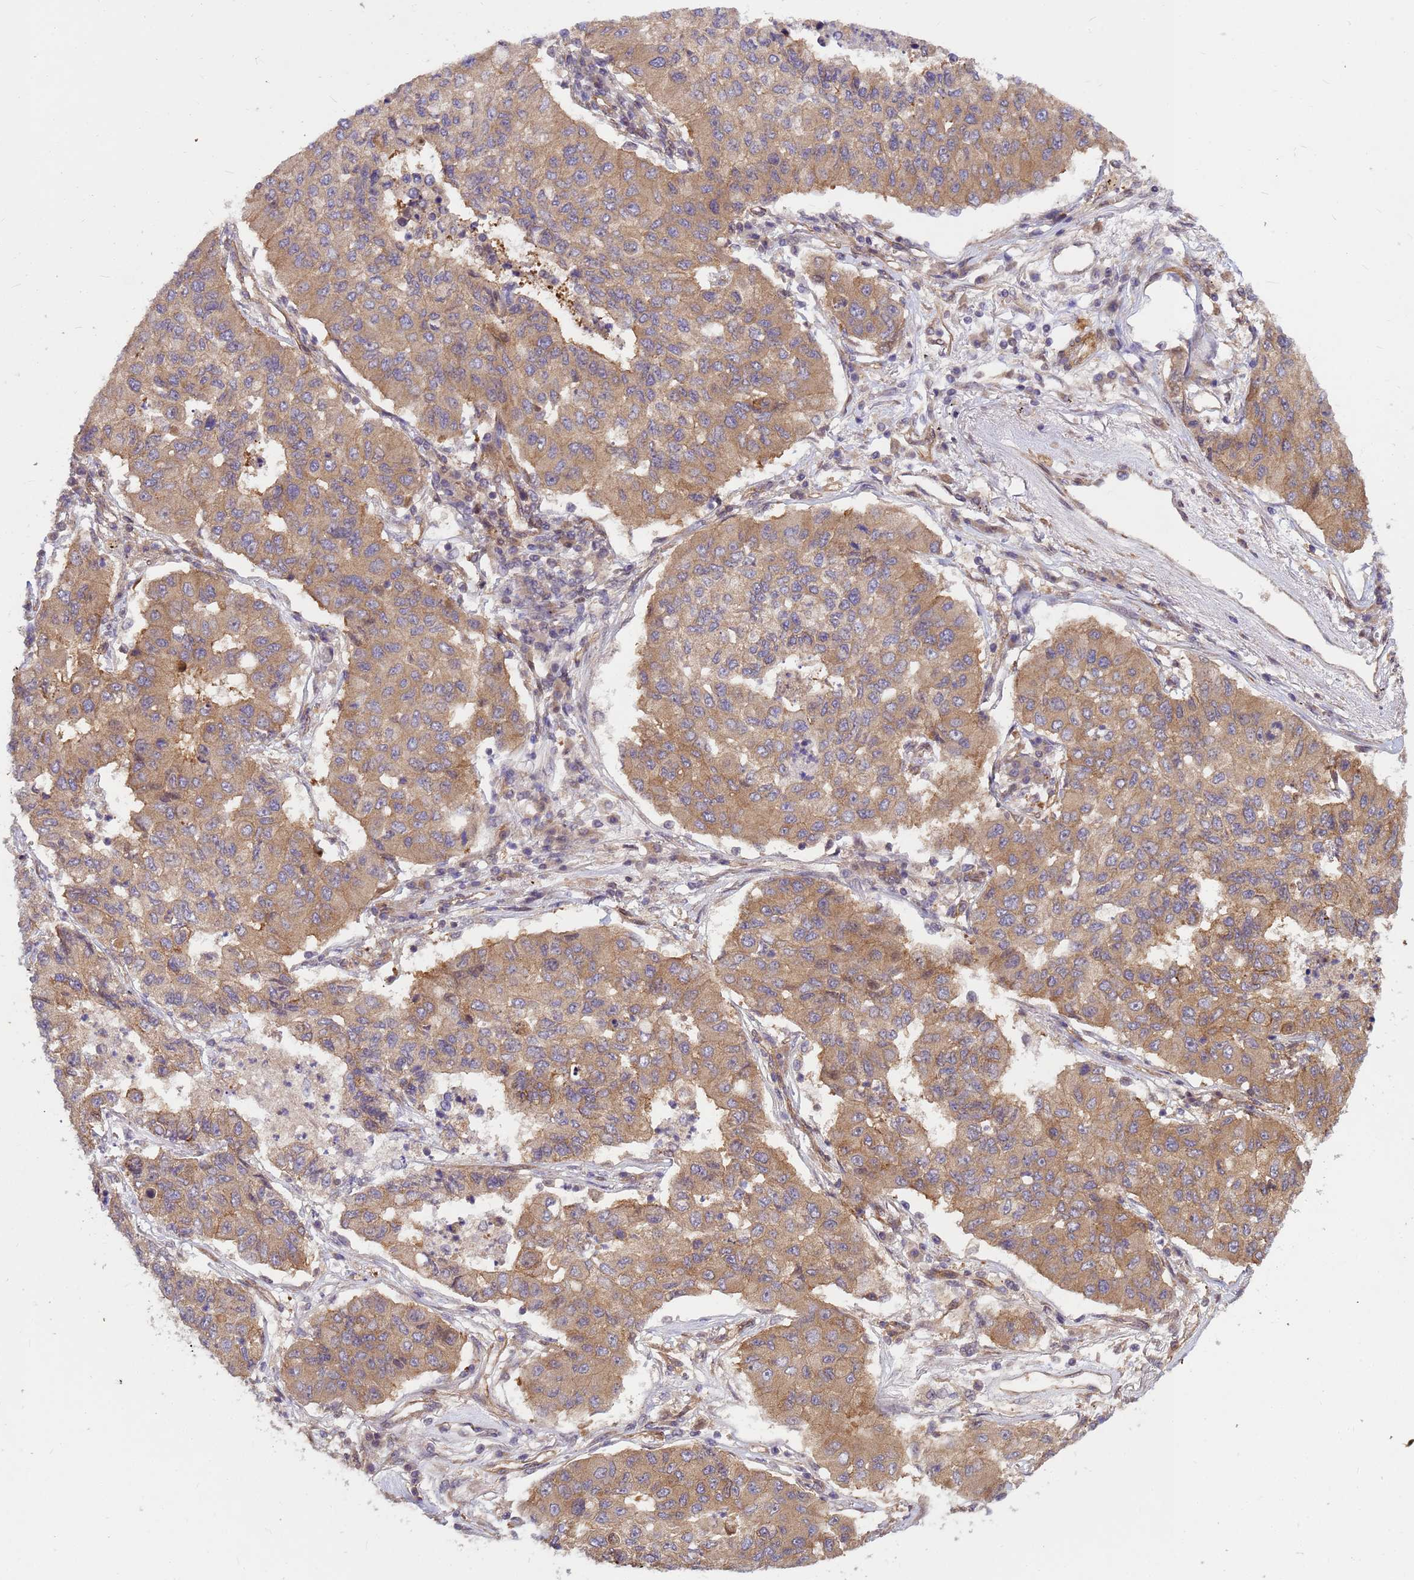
{"staining": {"intensity": "moderate", "quantity": ">75%", "location": "cytoplasmic/membranous"}, "tissue": "lung cancer", "cell_type": "Tumor cells", "image_type": "cancer", "snomed": [{"axis": "morphology", "description": "Squamous cell carcinoma, NOS"}, {"axis": "topography", "description": "Lung"}], "caption": "Approximately >75% of tumor cells in lung squamous cell carcinoma reveal moderate cytoplasmic/membranous protein staining as visualized by brown immunohistochemical staining.", "gene": "PPP2CB", "patient": {"sex": "male", "age": 74}}